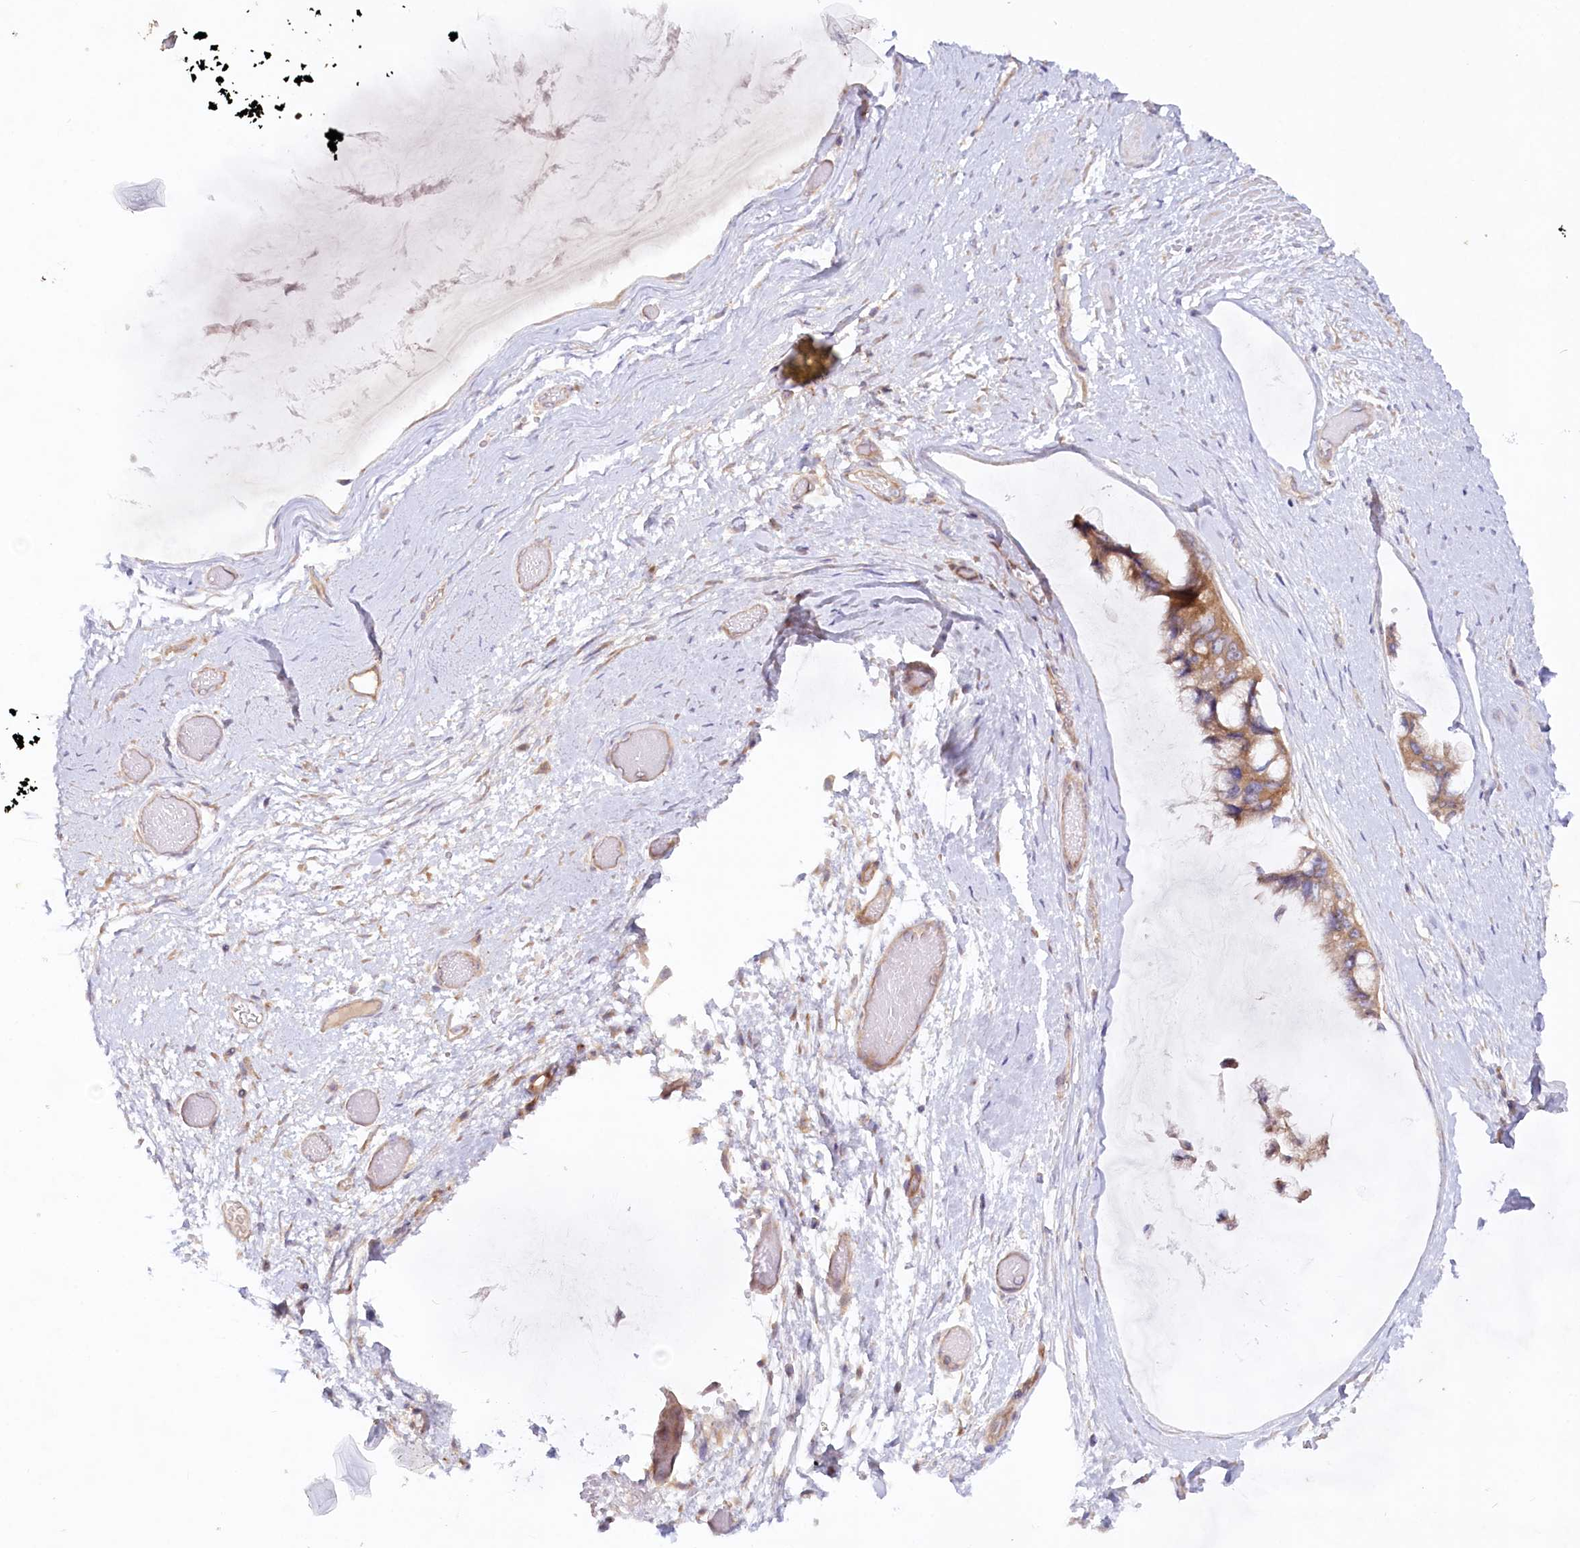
{"staining": {"intensity": "moderate", "quantity": ">75%", "location": "cytoplasmic/membranous"}, "tissue": "ovarian cancer", "cell_type": "Tumor cells", "image_type": "cancer", "snomed": [{"axis": "morphology", "description": "Cystadenocarcinoma, mucinous, NOS"}, {"axis": "topography", "description": "Ovary"}], "caption": "Tumor cells reveal moderate cytoplasmic/membranous expression in approximately >75% of cells in ovarian cancer.", "gene": "TNIP1", "patient": {"sex": "female", "age": 39}}